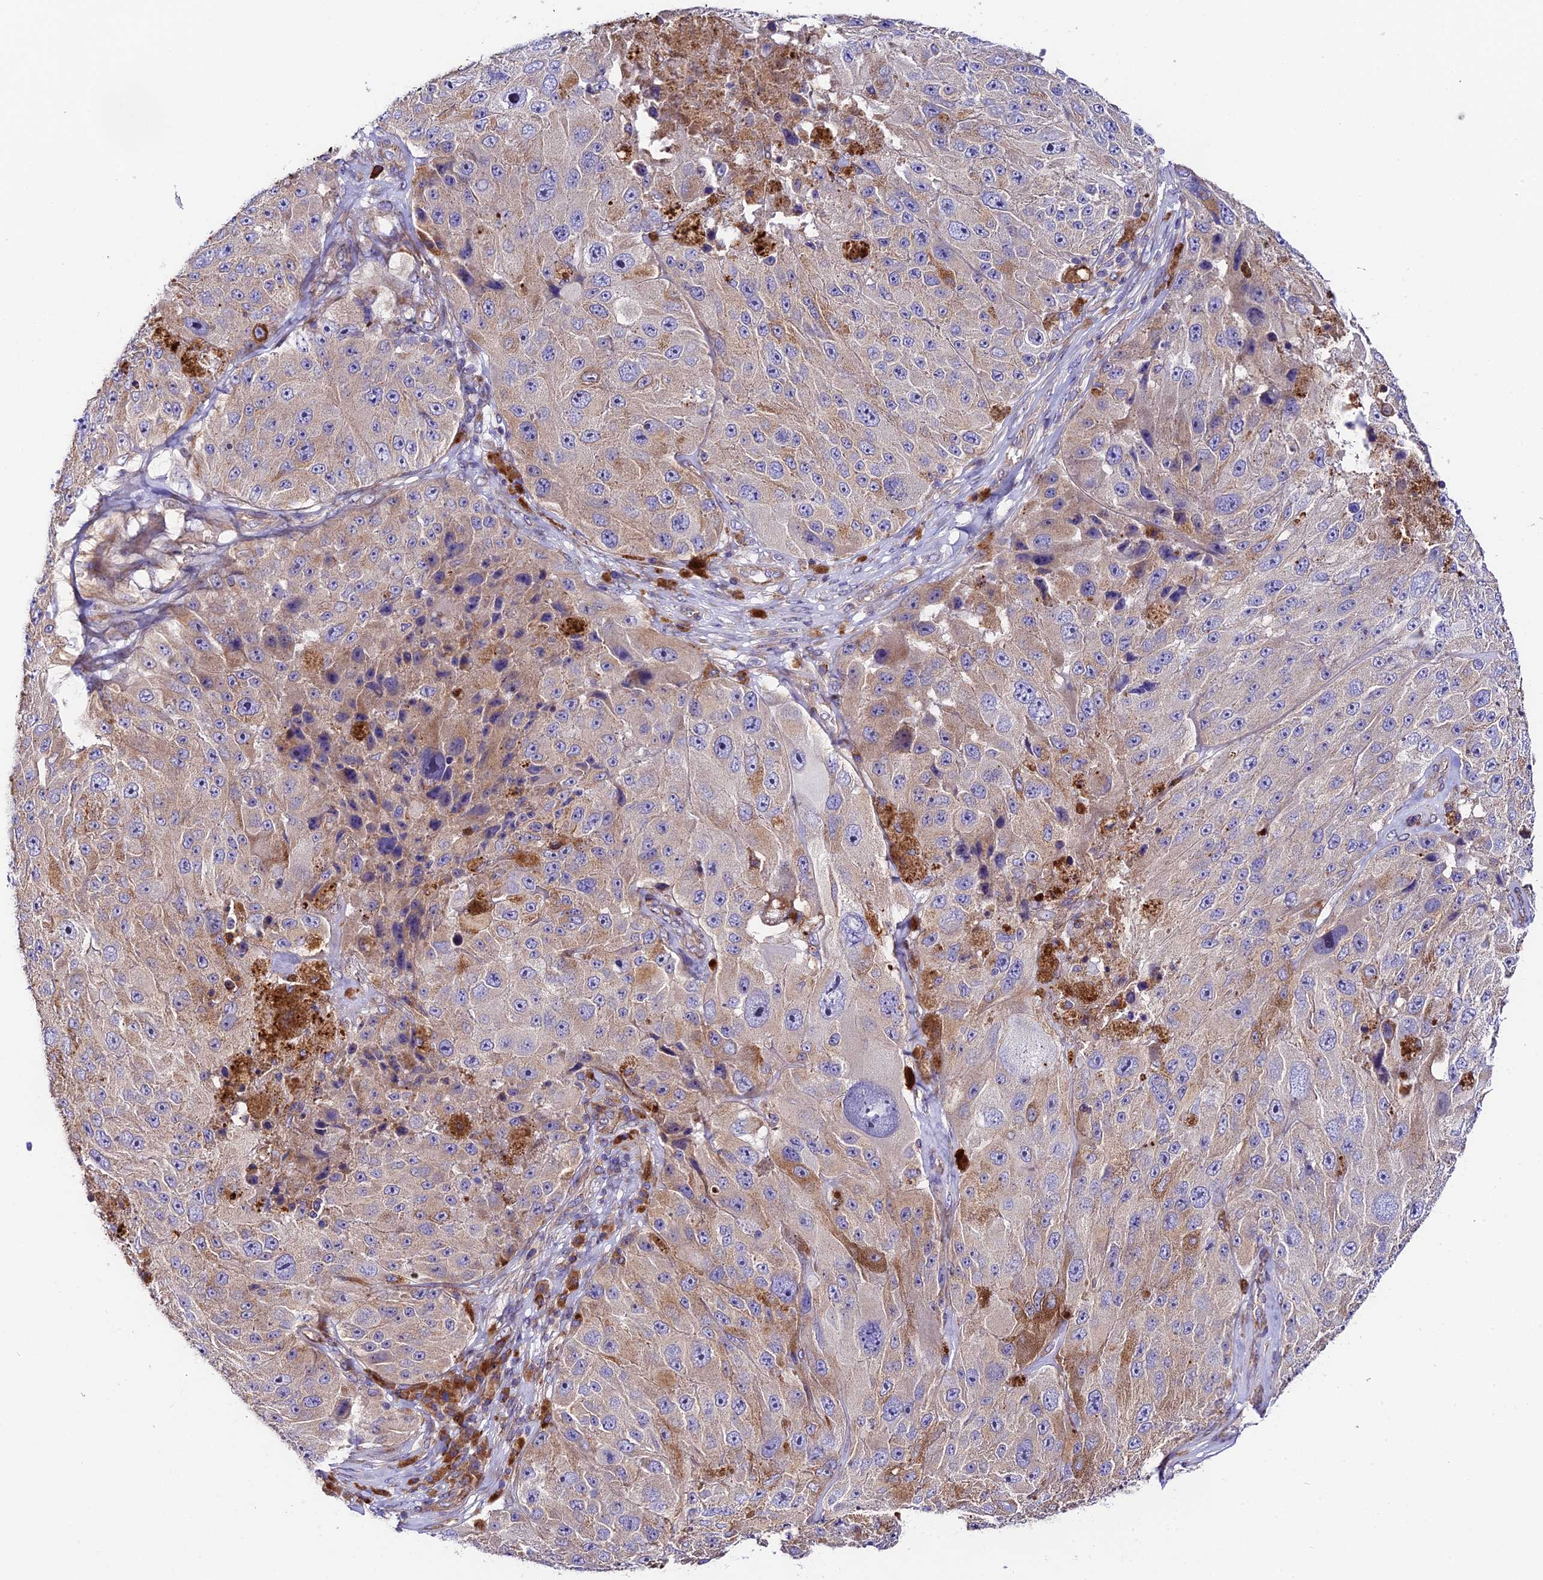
{"staining": {"intensity": "weak", "quantity": "25%-75%", "location": "cytoplasmic/membranous"}, "tissue": "melanoma", "cell_type": "Tumor cells", "image_type": "cancer", "snomed": [{"axis": "morphology", "description": "Malignant melanoma, Metastatic site"}, {"axis": "topography", "description": "Lymph node"}], "caption": "Human malignant melanoma (metastatic site) stained with a protein marker reveals weak staining in tumor cells.", "gene": "VPS13C", "patient": {"sex": "male", "age": 62}}